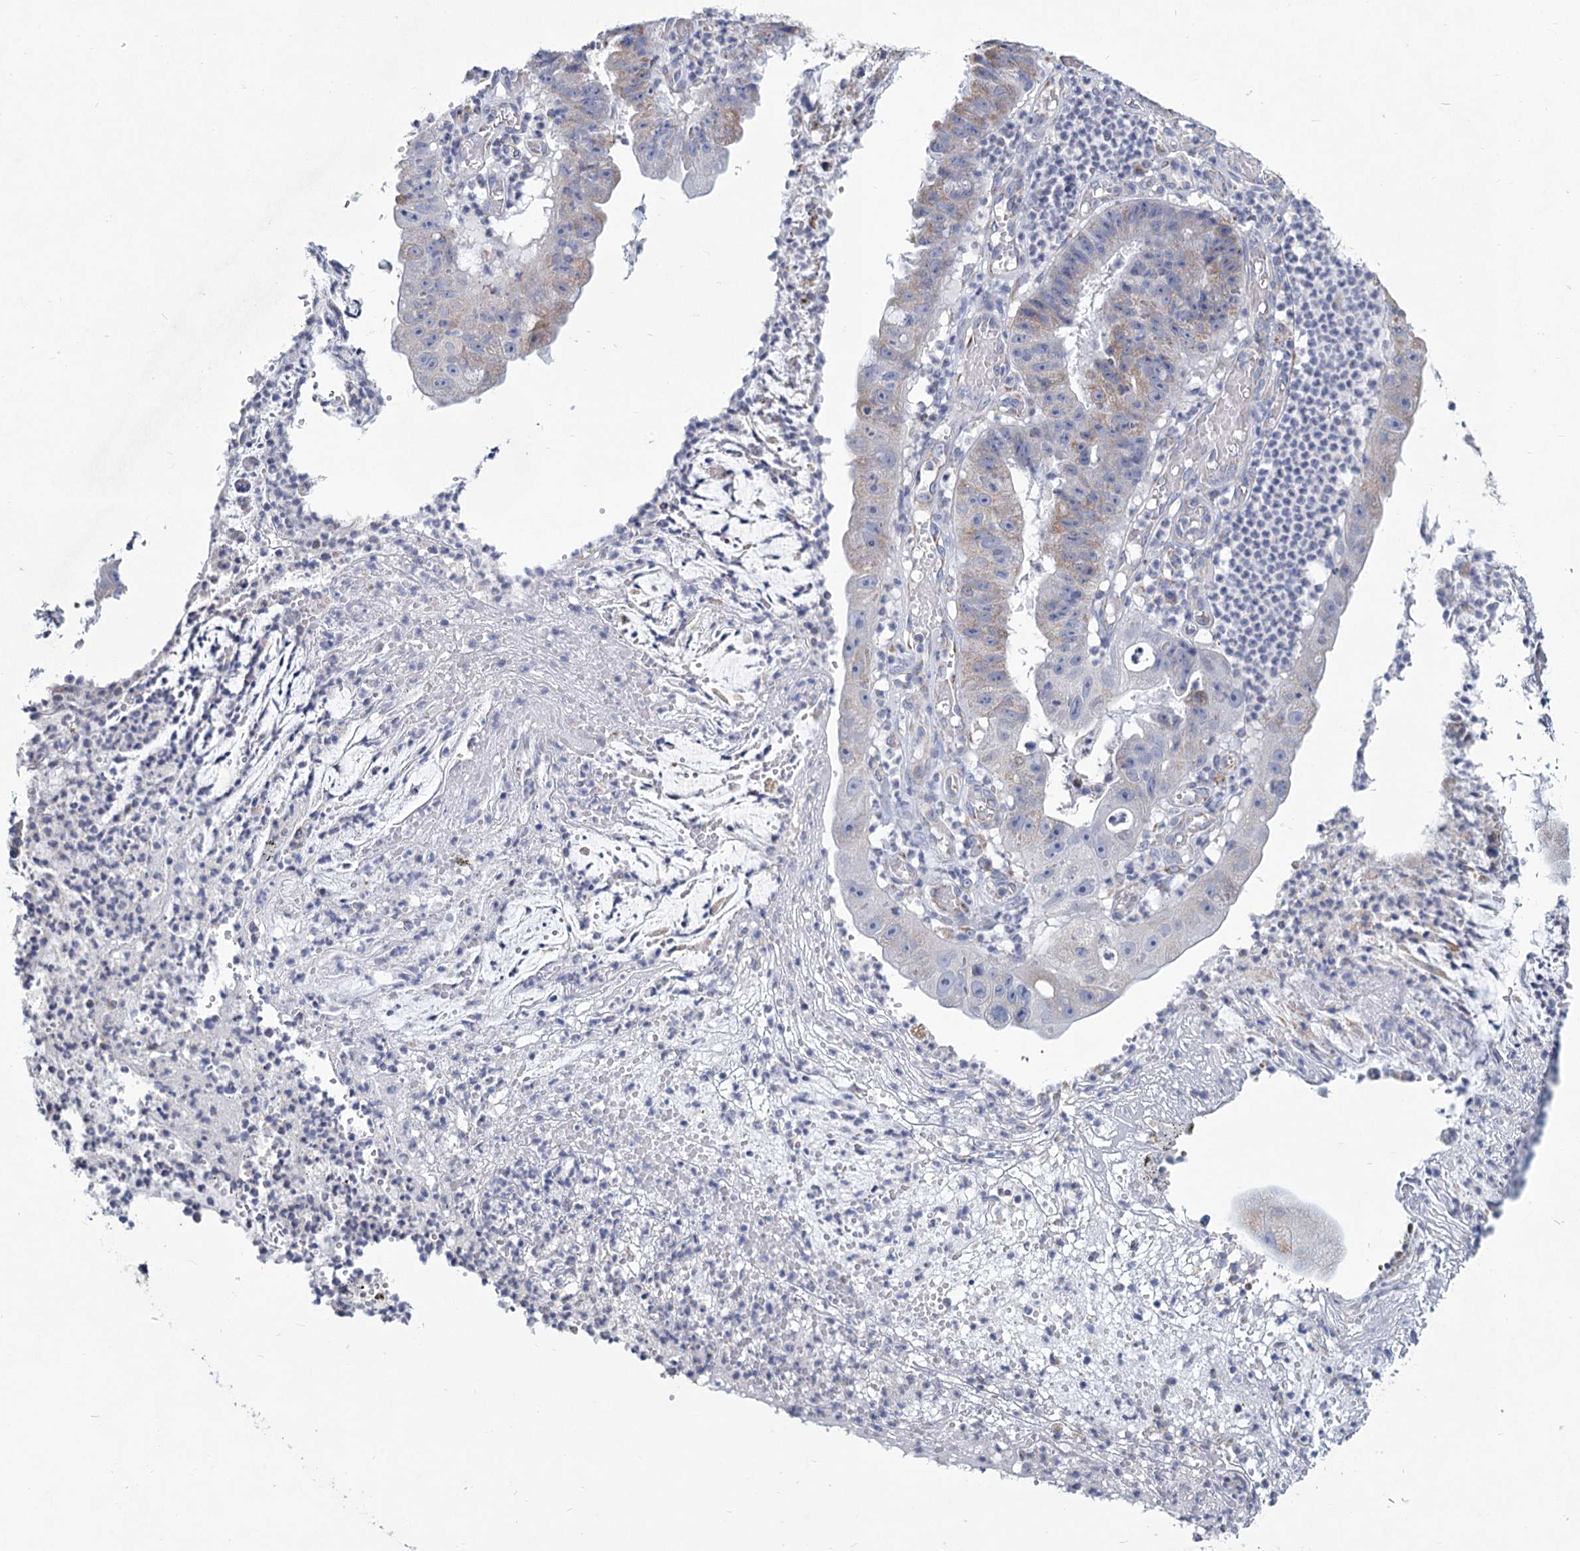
{"staining": {"intensity": "weak", "quantity": "25%-75%", "location": "cytoplasmic/membranous"}, "tissue": "stomach cancer", "cell_type": "Tumor cells", "image_type": "cancer", "snomed": [{"axis": "morphology", "description": "Adenocarcinoma, NOS"}, {"axis": "topography", "description": "Stomach"}], "caption": "DAB (3,3'-diaminobenzidine) immunohistochemical staining of stomach cancer (adenocarcinoma) shows weak cytoplasmic/membranous protein expression in approximately 25%-75% of tumor cells. Using DAB (3,3'-diaminobenzidine) (brown) and hematoxylin (blue) stains, captured at high magnification using brightfield microscopy.", "gene": "NDUFC2", "patient": {"sex": "male", "age": 59}}